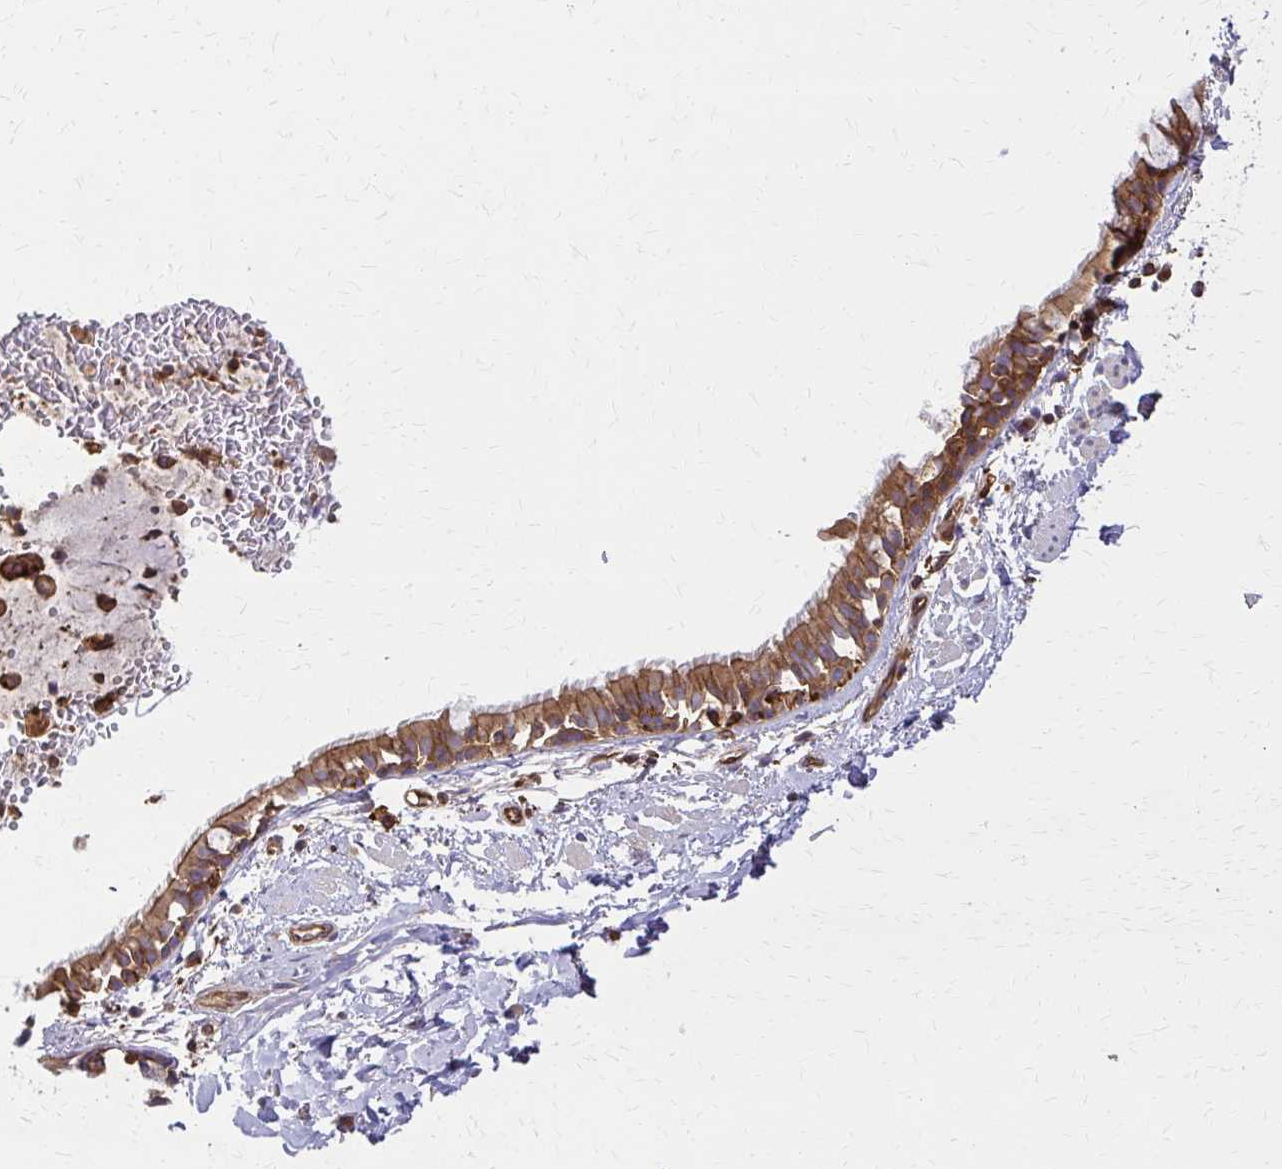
{"staining": {"intensity": "moderate", "quantity": ">75%", "location": "cytoplasmic/membranous"}, "tissue": "bronchus", "cell_type": "Respiratory epithelial cells", "image_type": "normal", "snomed": [{"axis": "morphology", "description": "Normal tissue, NOS"}, {"axis": "topography", "description": "Lymph node"}, {"axis": "topography", "description": "Cartilage tissue"}, {"axis": "topography", "description": "Bronchus"}], "caption": "Immunohistochemistry staining of normal bronchus, which reveals medium levels of moderate cytoplasmic/membranous expression in approximately >75% of respiratory epithelial cells indicating moderate cytoplasmic/membranous protein positivity. The staining was performed using DAB (3,3'-diaminobenzidine) (brown) for protein detection and nuclei were counterstained in hematoxylin (blue).", "gene": "WASF2", "patient": {"sex": "female", "age": 70}}